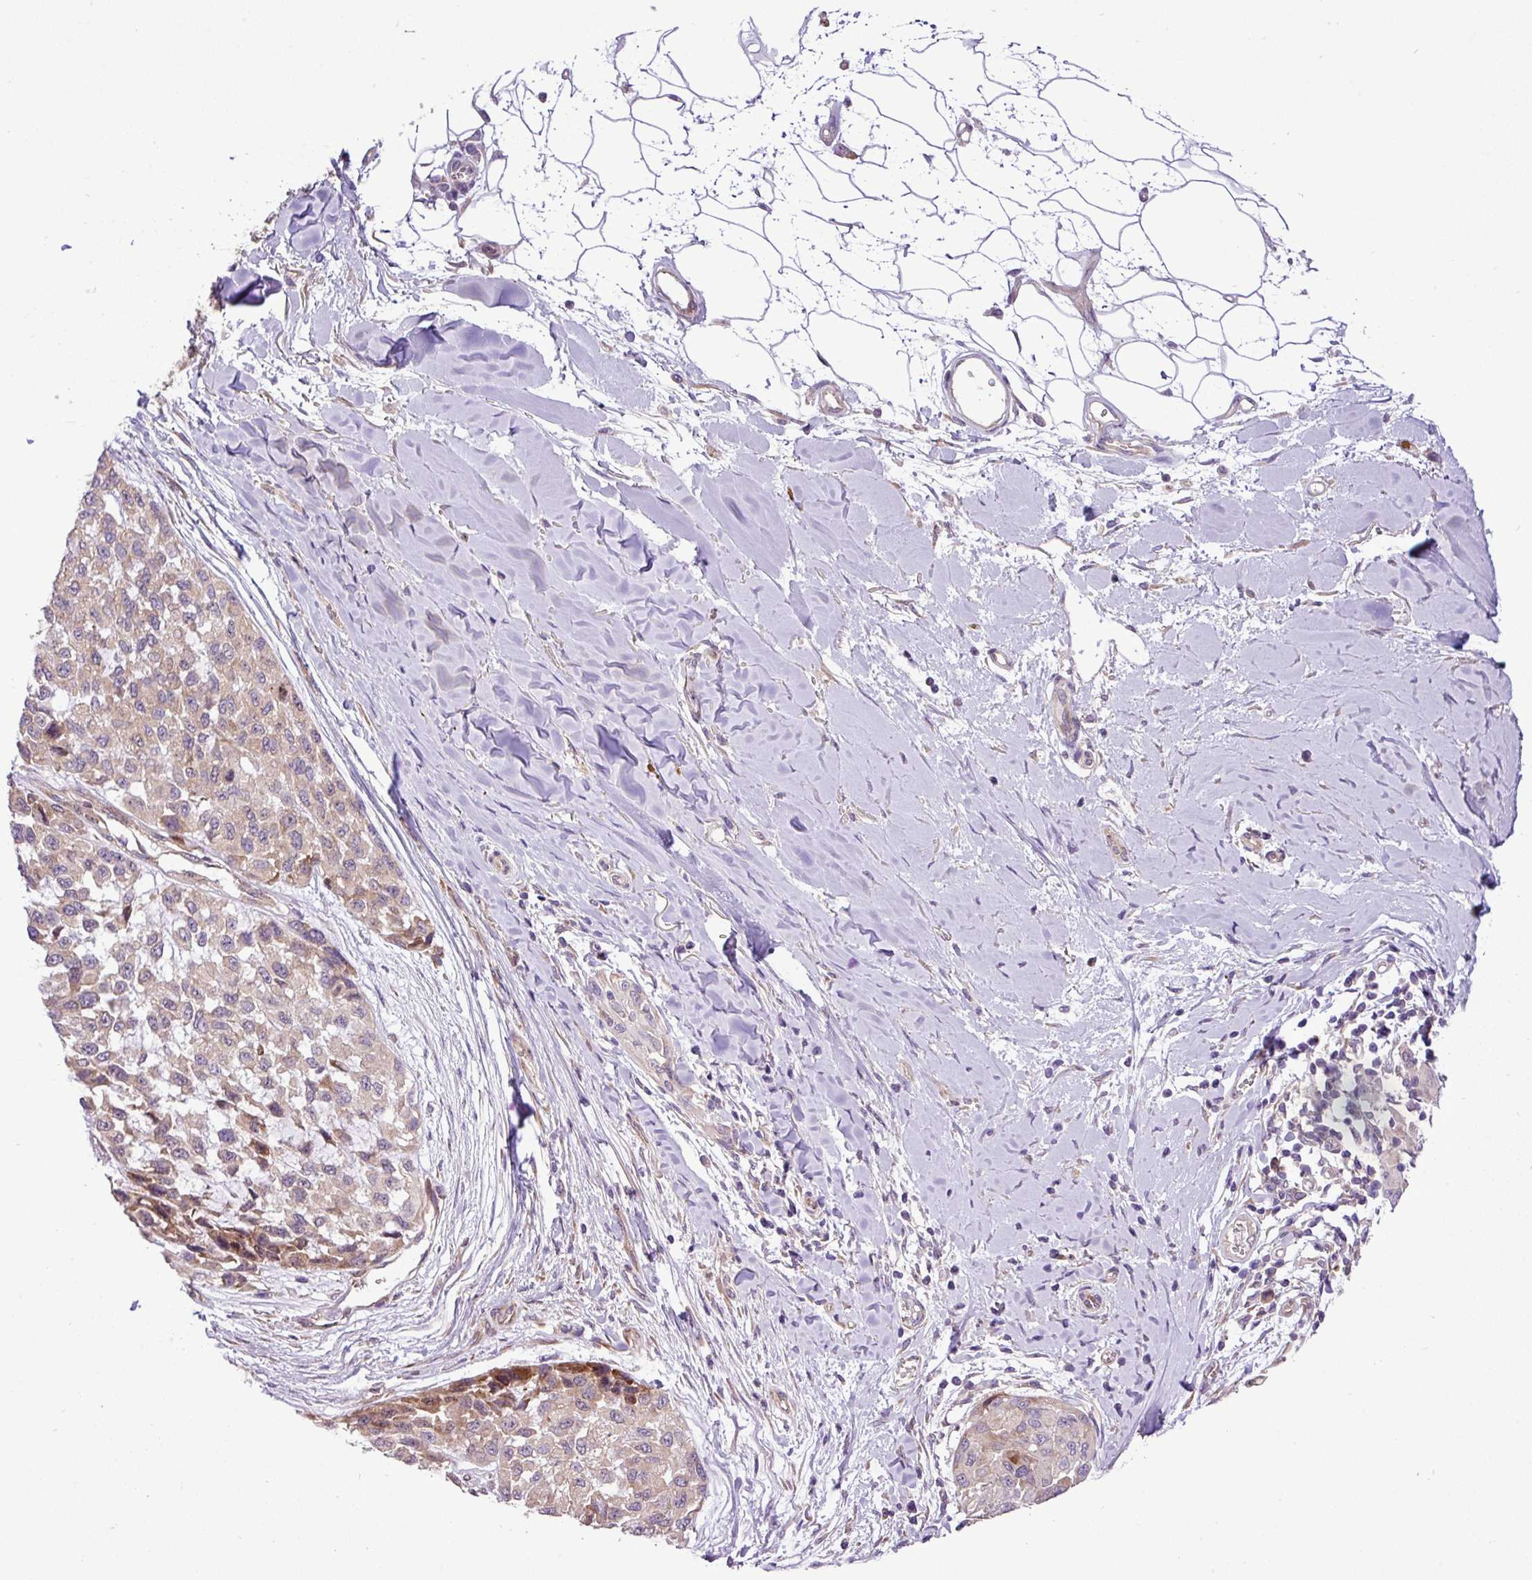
{"staining": {"intensity": "weak", "quantity": ">75%", "location": "cytoplasmic/membranous"}, "tissue": "melanoma", "cell_type": "Tumor cells", "image_type": "cancer", "snomed": [{"axis": "morphology", "description": "Malignant melanoma, NOS"}, {"axis": "topography", "description": "Skin"}], "caption": "Protein expression analysis of melanoma shows weak cytoplasmic/membranous expression in about >75% of tumor cells. (Brightfield microscopy of DAB IHC at high magnification).", "gene": "RPL13", "patient": {"sex": "male", "age": 62}}